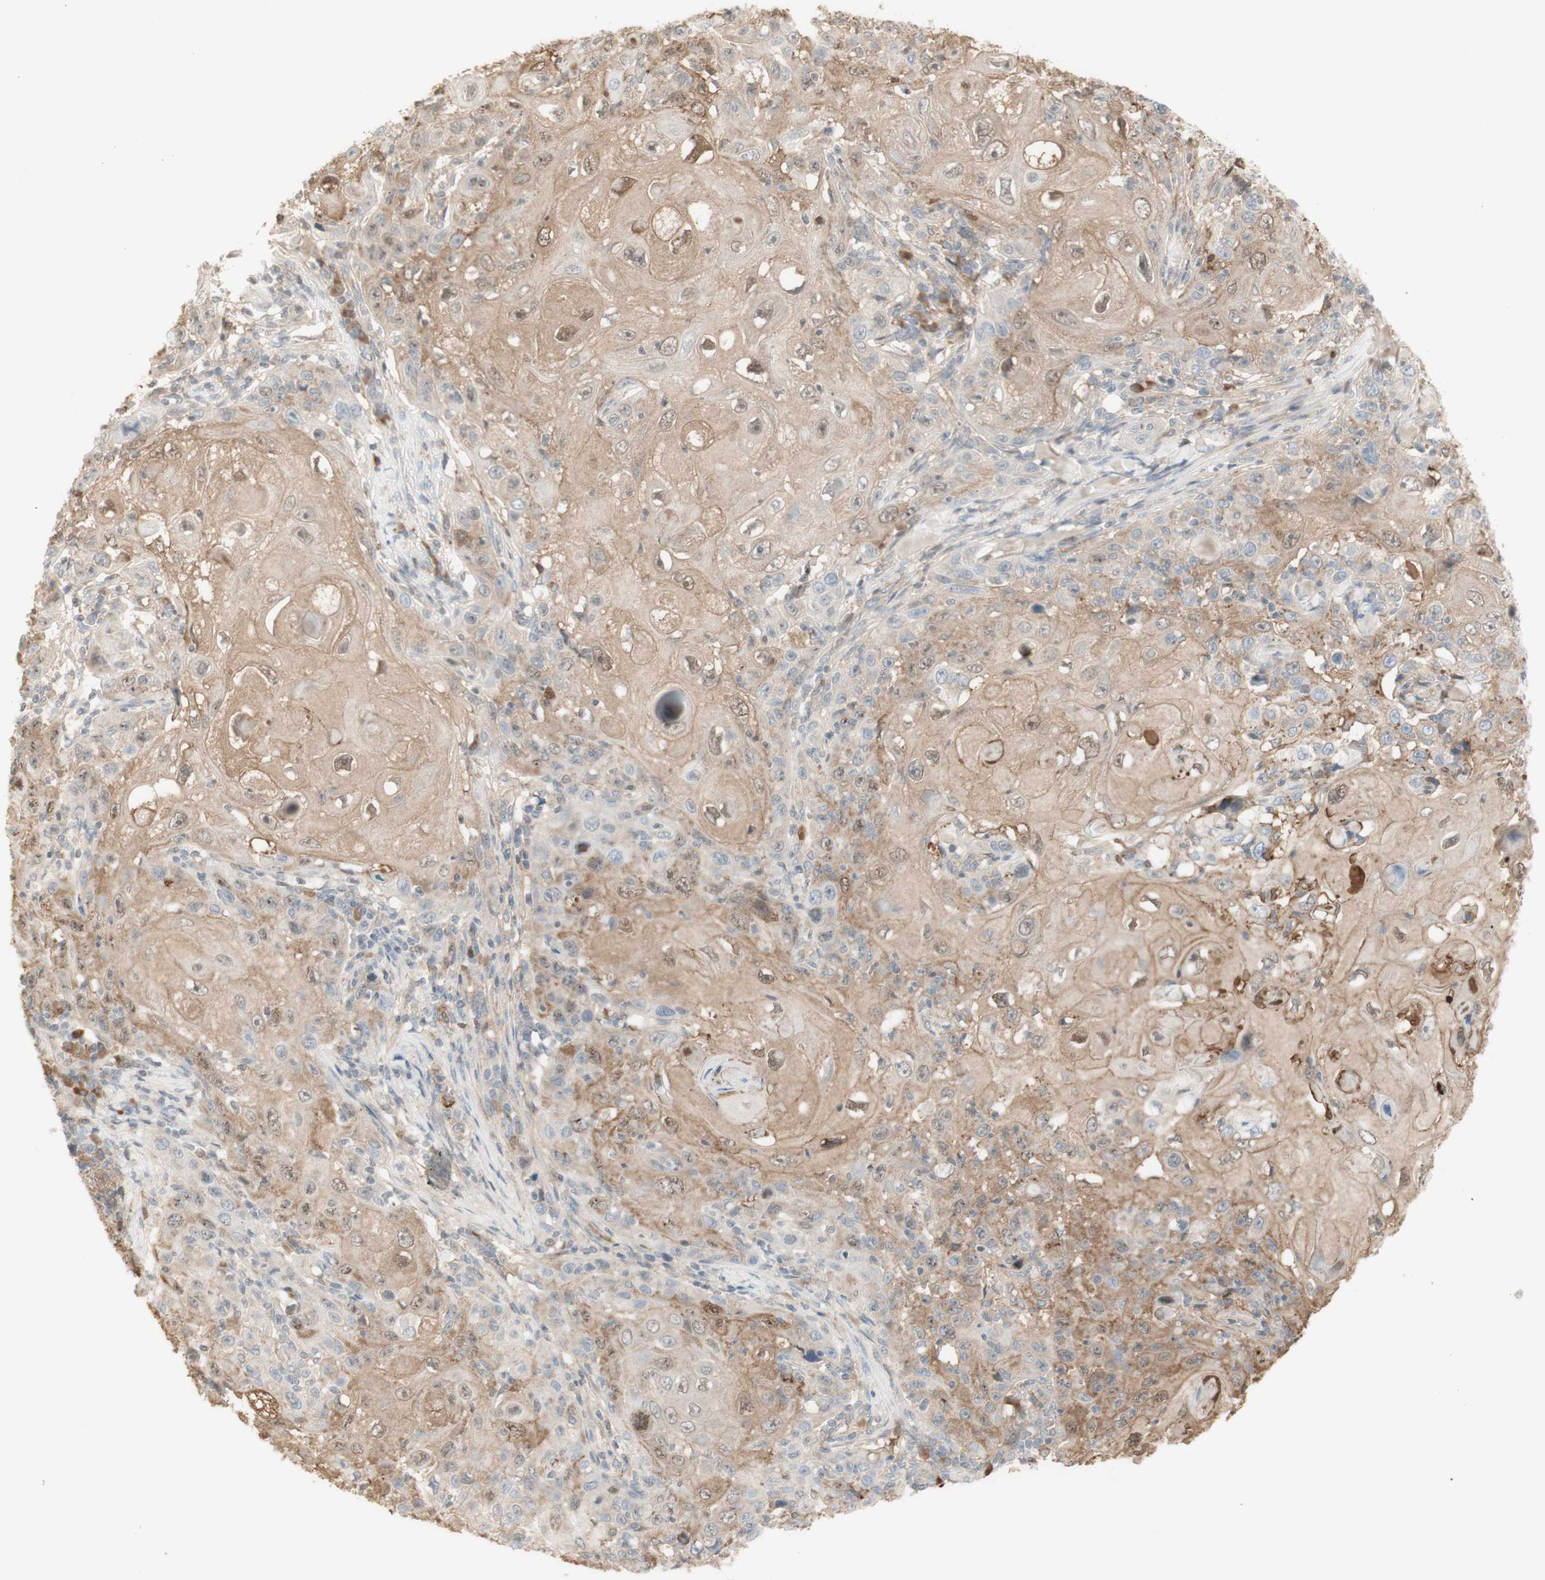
{"staining": {"intensity": "weak", "quantity": "25%-75%", "location": "cytoplasmic/membranous,nuclear"}, "tissue": "skin cancer", "cell_type": "Tumor cells", "image_type": "cancer", "snomed": [{"axis": "morphology", "description": "Squamous cell carcinoma, NOS"}, {"axis": "topography", "description": "Skin"}], "caption": "Skin cancer (squamous cell carcinoma) tissue exhibits weak cytoplasmic/membranous and nuclear staining in approximately 25%-75% of tumor cells", "gene": "NID1", "patient": {"sex": "female", "age": 88}}